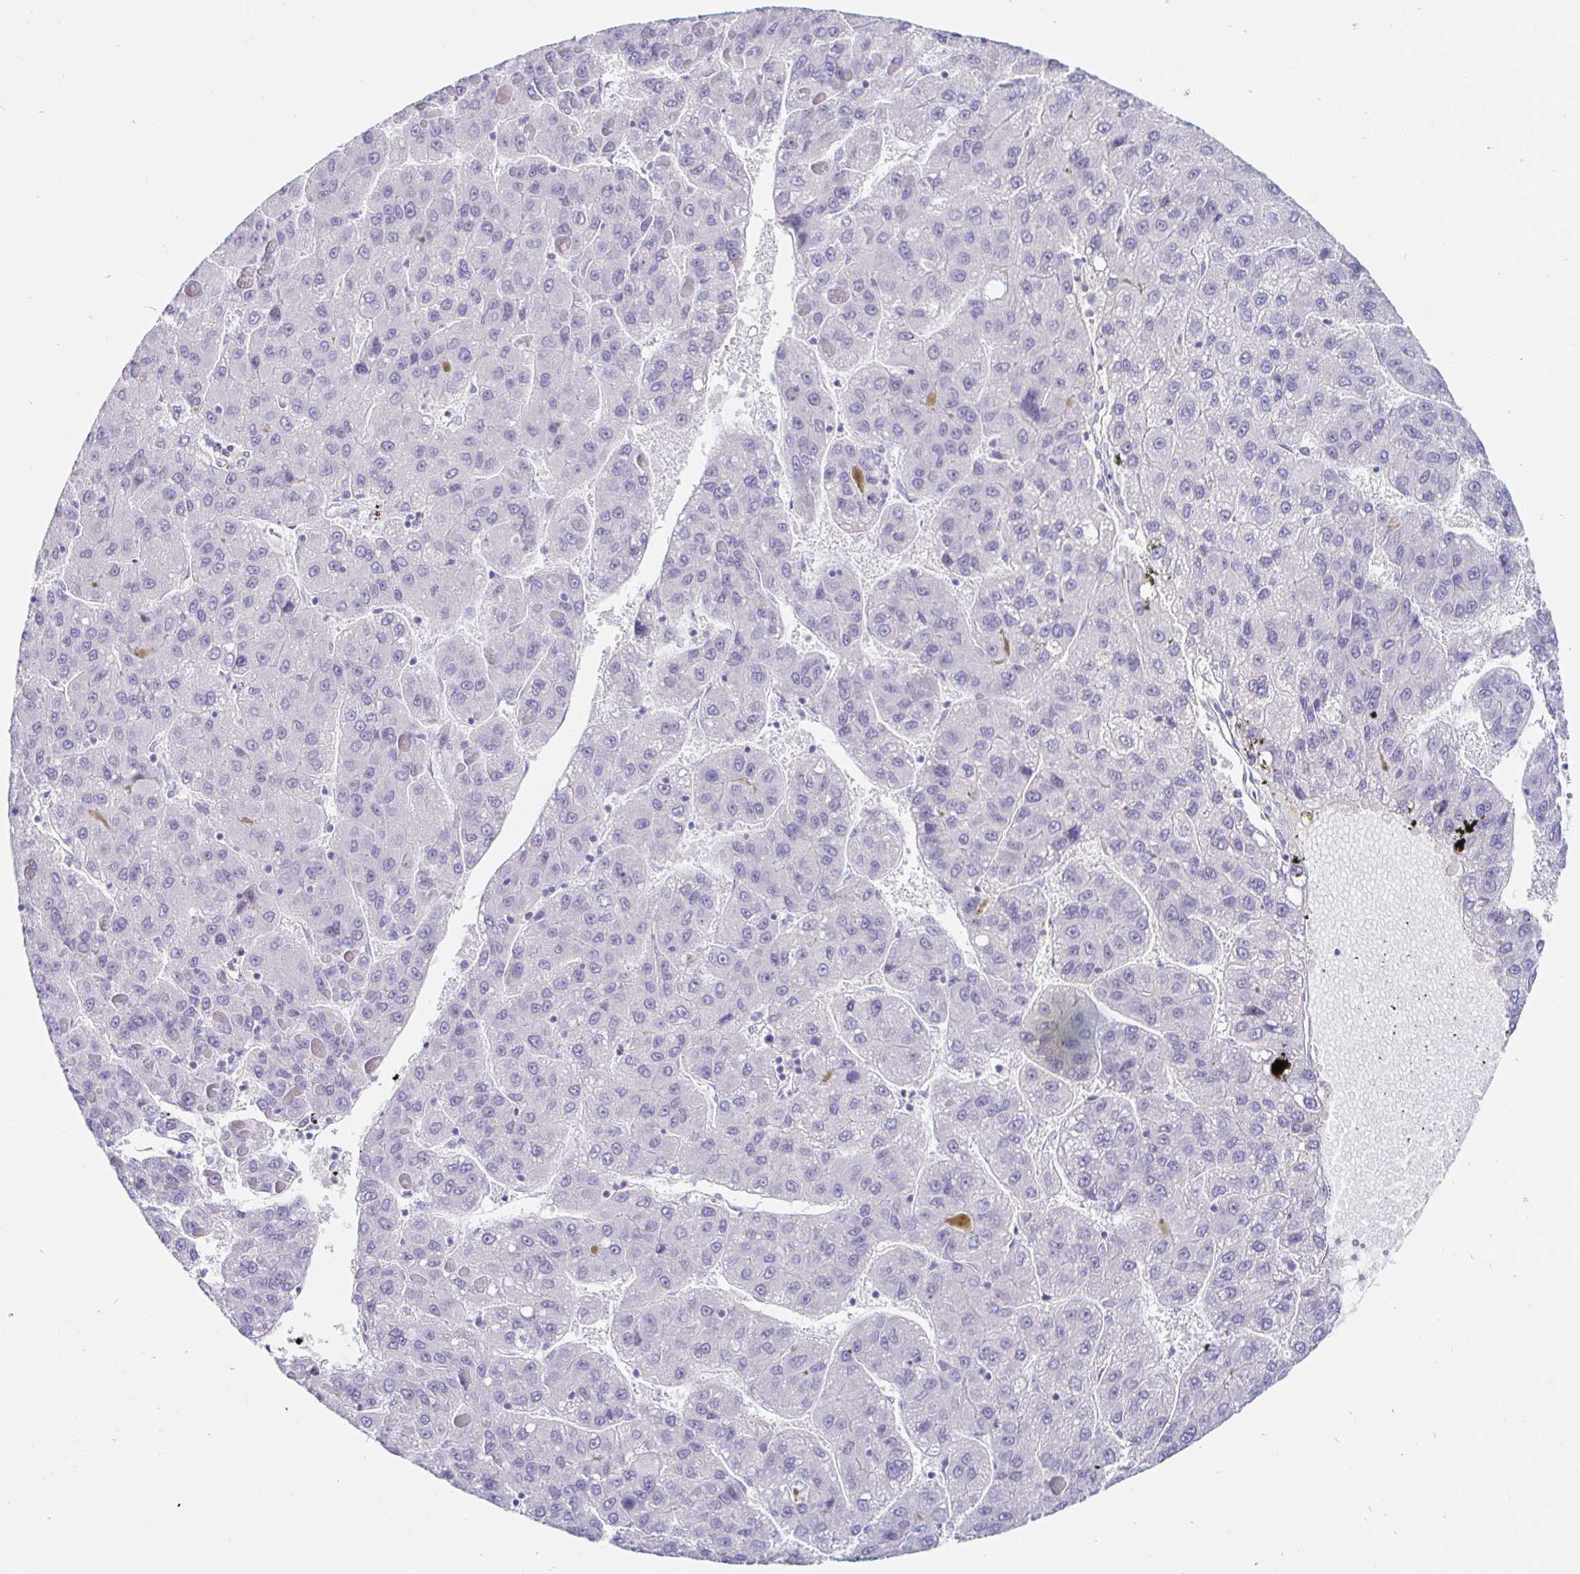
{"staining": {"intensity": "negative", "quantity": "none", "location": "none"}, "tissue": "liver cancer", "cell_type": "Tumor cells", "image_type": "cancer", "snomed": [{"axis": "morphology", "description": "Carcinoma, Hepatocellular, NOS"}, {"axis": "topography", "description": "Liver"}], "caption": "Photomicrograph shows no protein expression in tumor cells of liver cancer tissue.", "gene": "TEX44", "patient": {"sex": "female", "age": 82}}